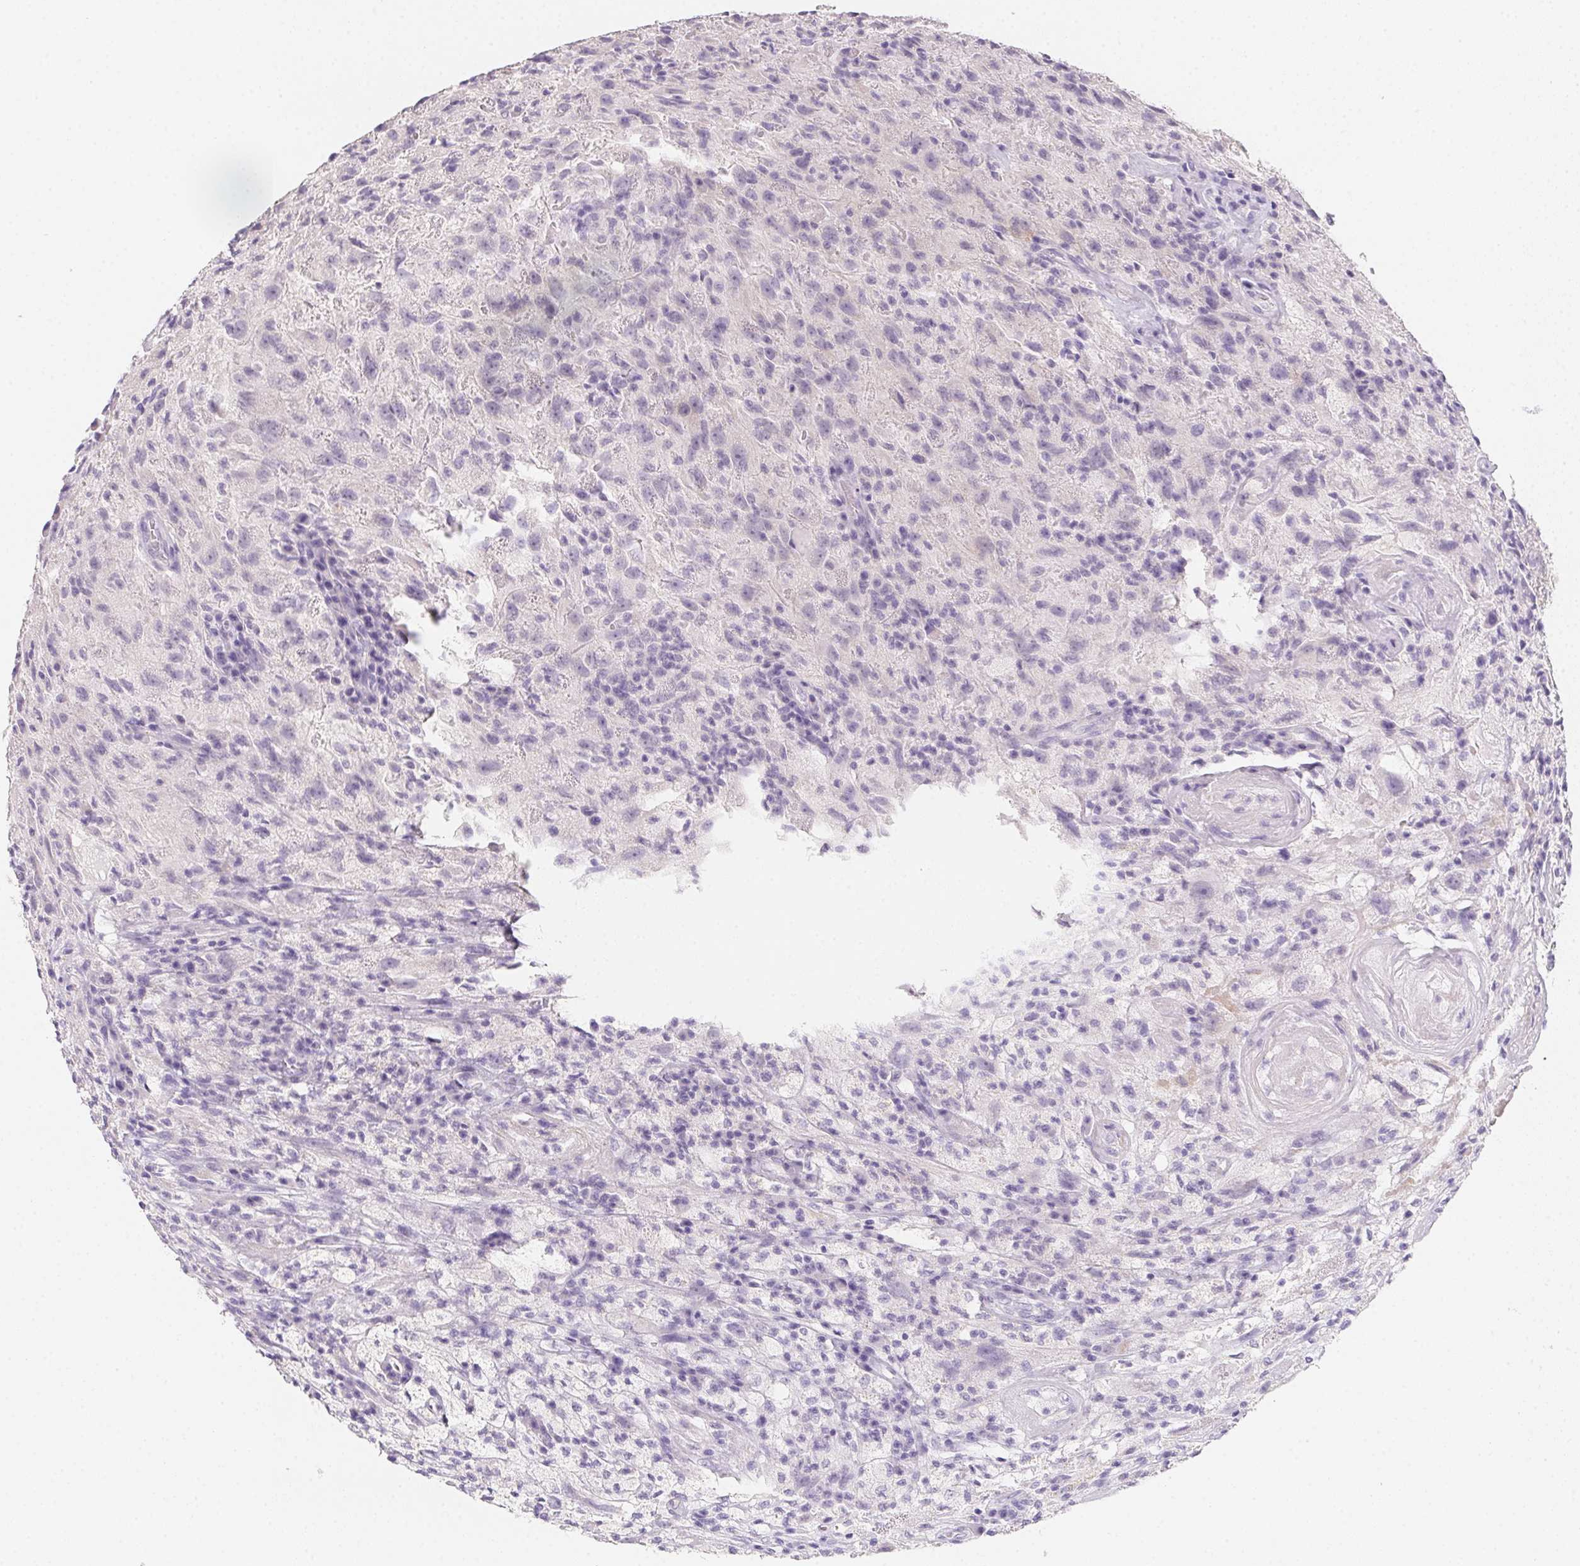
{"staining": {"intensity": "negative", "quantity": "none", "location": "none"}, "tissue": "glioma", "cell_type": "Tumor cells", "image_type": "cancer", "snomed": [{"axis": "morphology", "description": "Glioma, malignant, High grade"}, {"axis": "topography", "description": "Brain"}], "caption": "High power microscopy histopathology image of an immunohistochemistry photomicrograph of high-grade glioma (malignant), revealing no significant positivity in tumor cells. The staining is performed using DAB (3,3'-diaminobenzidine) brown chromogen with nuclei counter-stained in using hematoxylin.", "gene": "MYL4", "patient": {"sex": "male", "age": 68}}